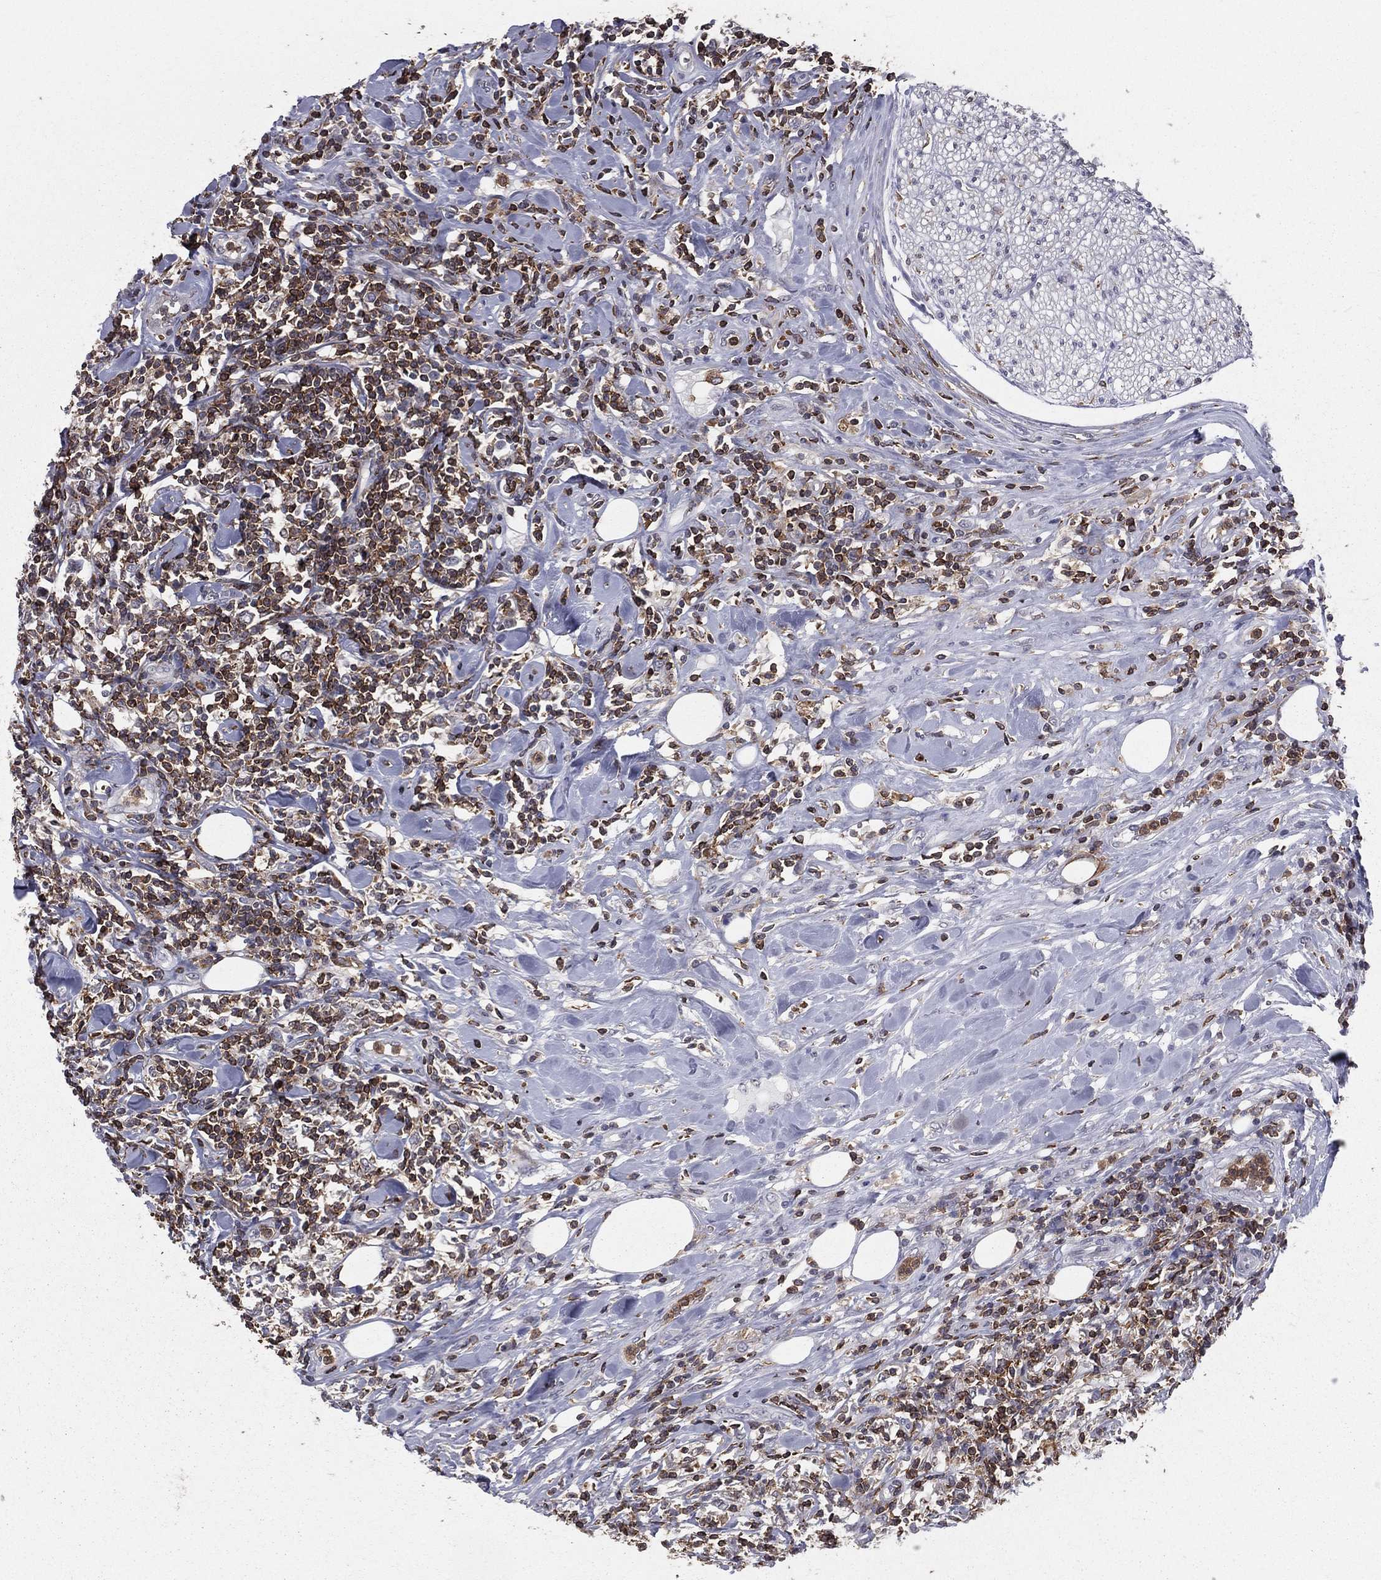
{"staining": {"intensity": "strong", "quantity": "<25%", "location": "cytoplasmic/membranous"}, "tissue": "lymphoma", "cell_type": "Tumor cells", "image_type": "cancer", "snomed": [{"axis": "morphology", "description": "Malignant lymphoma, non-Hodgkin's type, High grade"}, {"axis": "topography", "description": "Lymph node"}], "caption": "Tumor cells reveal medium levels of strong cytoplasmic/membranous expression in about <25% of cells in human high-grade malignant lymphoma, non-Hodgkin's type. Nuclei are stained in blue.", "gene": "PSTPIP1", "patient": {"sex": "female", "age": 84}}